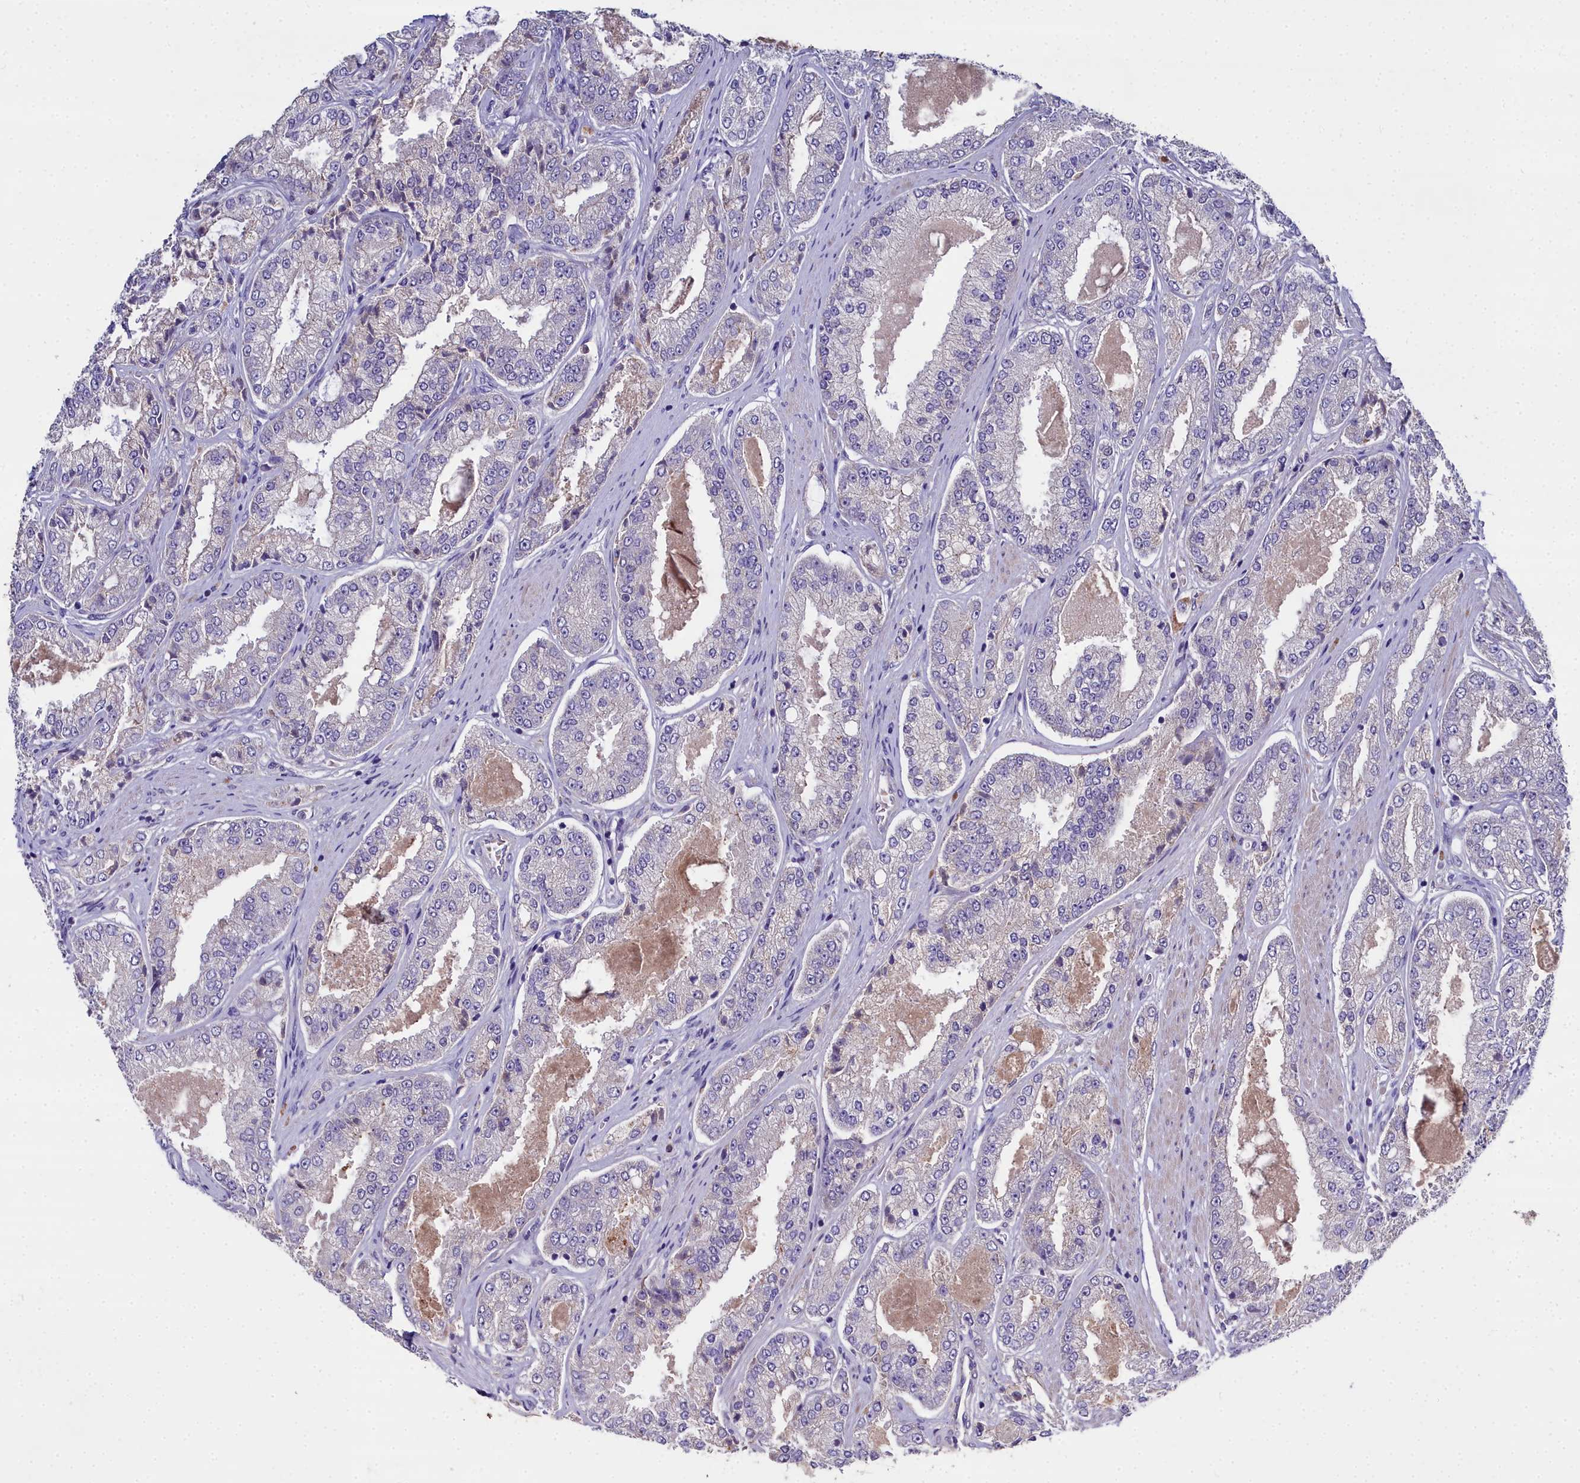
{"staining": {"intensity": "negative", "quantity": "none", "location": "none"}, "tissue": "prostate cancer", "cell_type": "Tumor cells", "image_type": "cancer", "snomed": [{"axis": "morphology", "description": "Adenocarcinoma, High grade"}, {"axis": "topography", "description": "Prostate"}], "caption": "Image shows no significant protein expression in tumor cells of prostate cancer (high-grade adenocarcinoma).", "gene": "NT5M", "patient": {"sex": "male", "age": 71}}